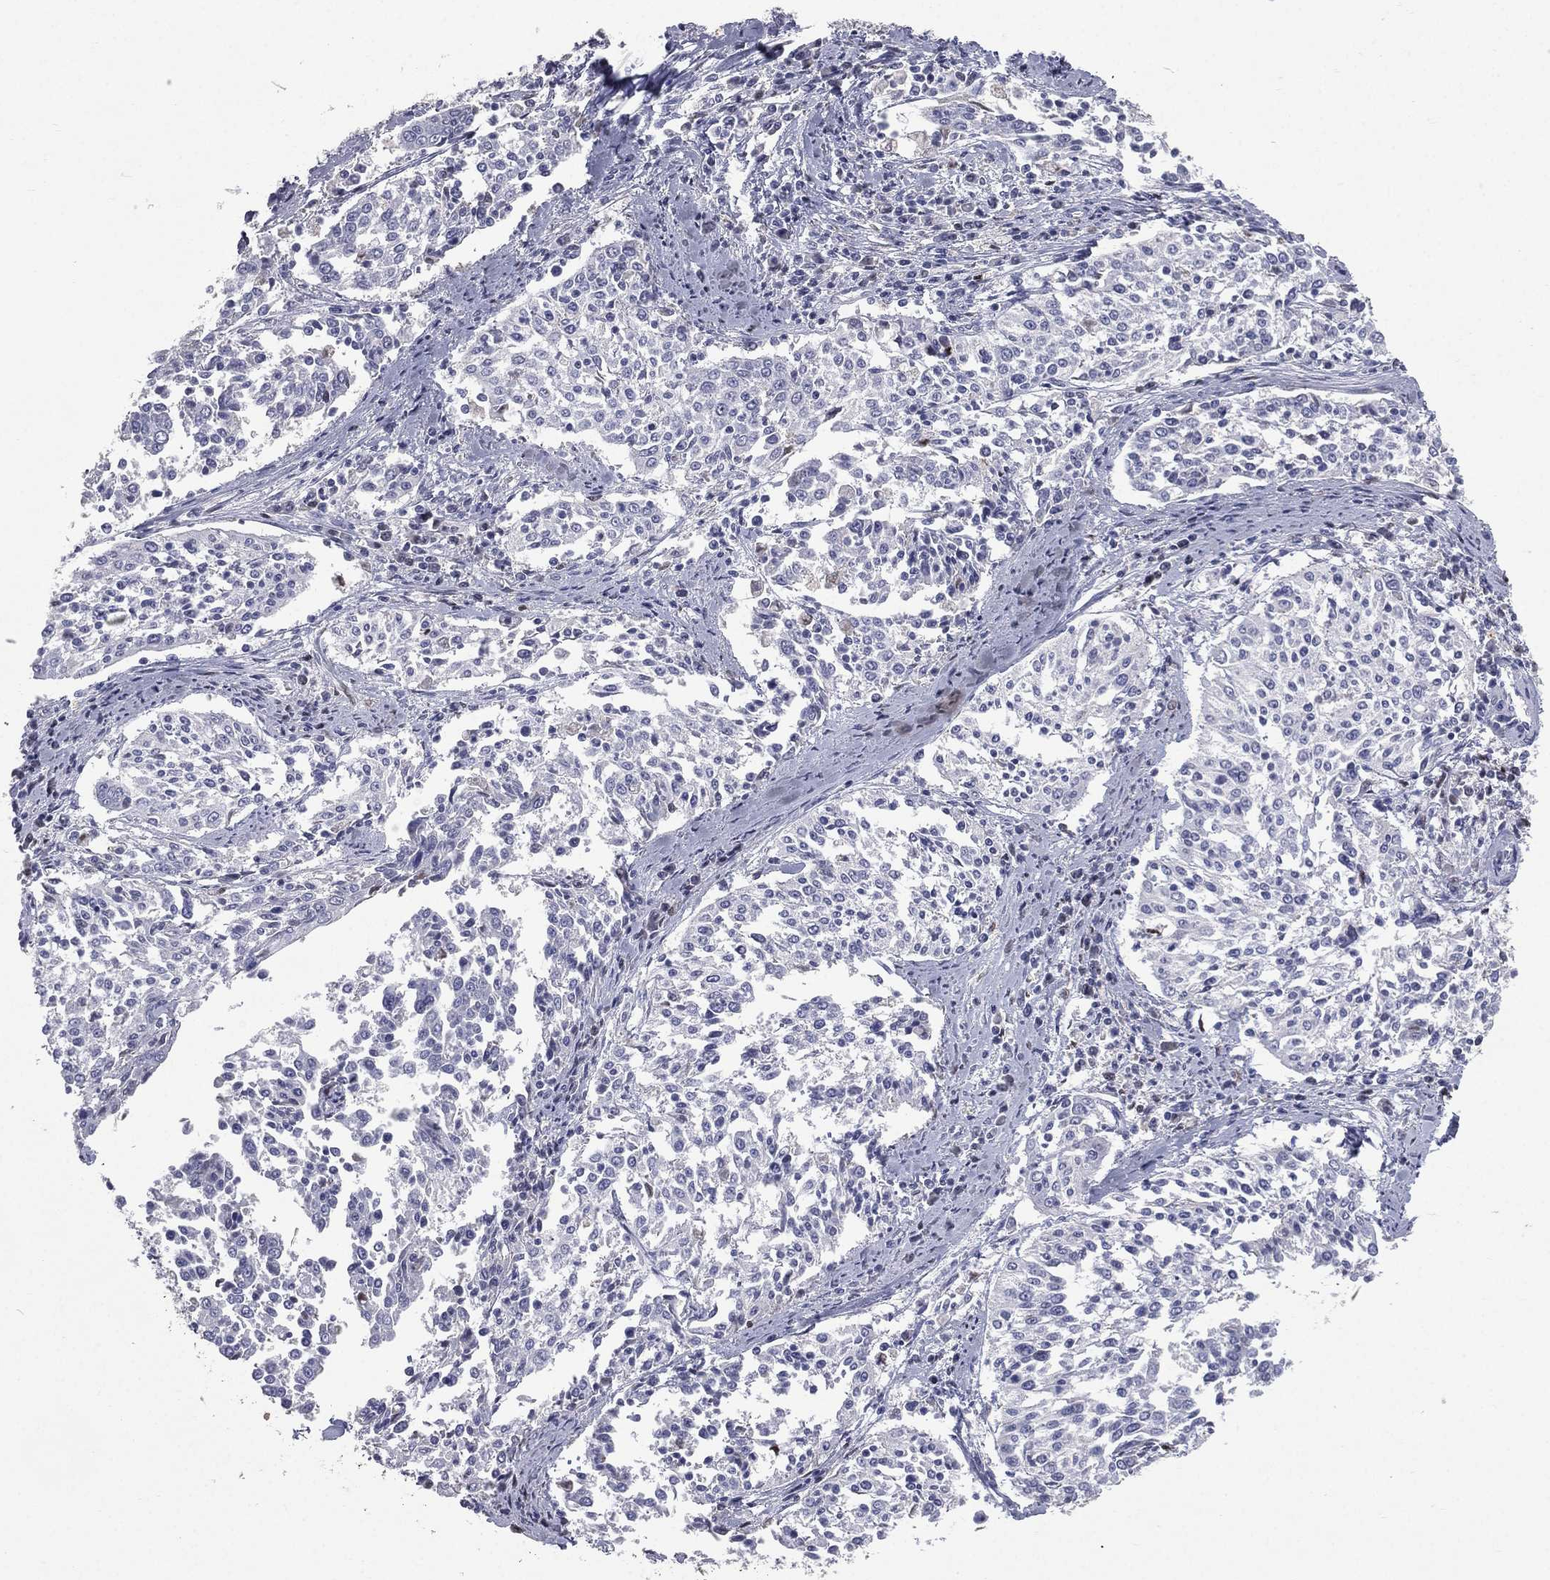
{"staining": {"intensity": "negative", "quantity": "none", "location": "none"}, "tissue": "cervical cancer", "cell_type": "Tumor cells", "image_type": "cancer", "snomed": [{"axis": "morphology", "description": "Squamous cell carcinoma, NOS"}, {"axis": "topography", "description": "Cervix"}], "caption": "Tumor cells show no significant protein expression in cervical squamous cell carcinoma.", "gene": "ESX1", "patient": {"sex": "female", "age": 41}}